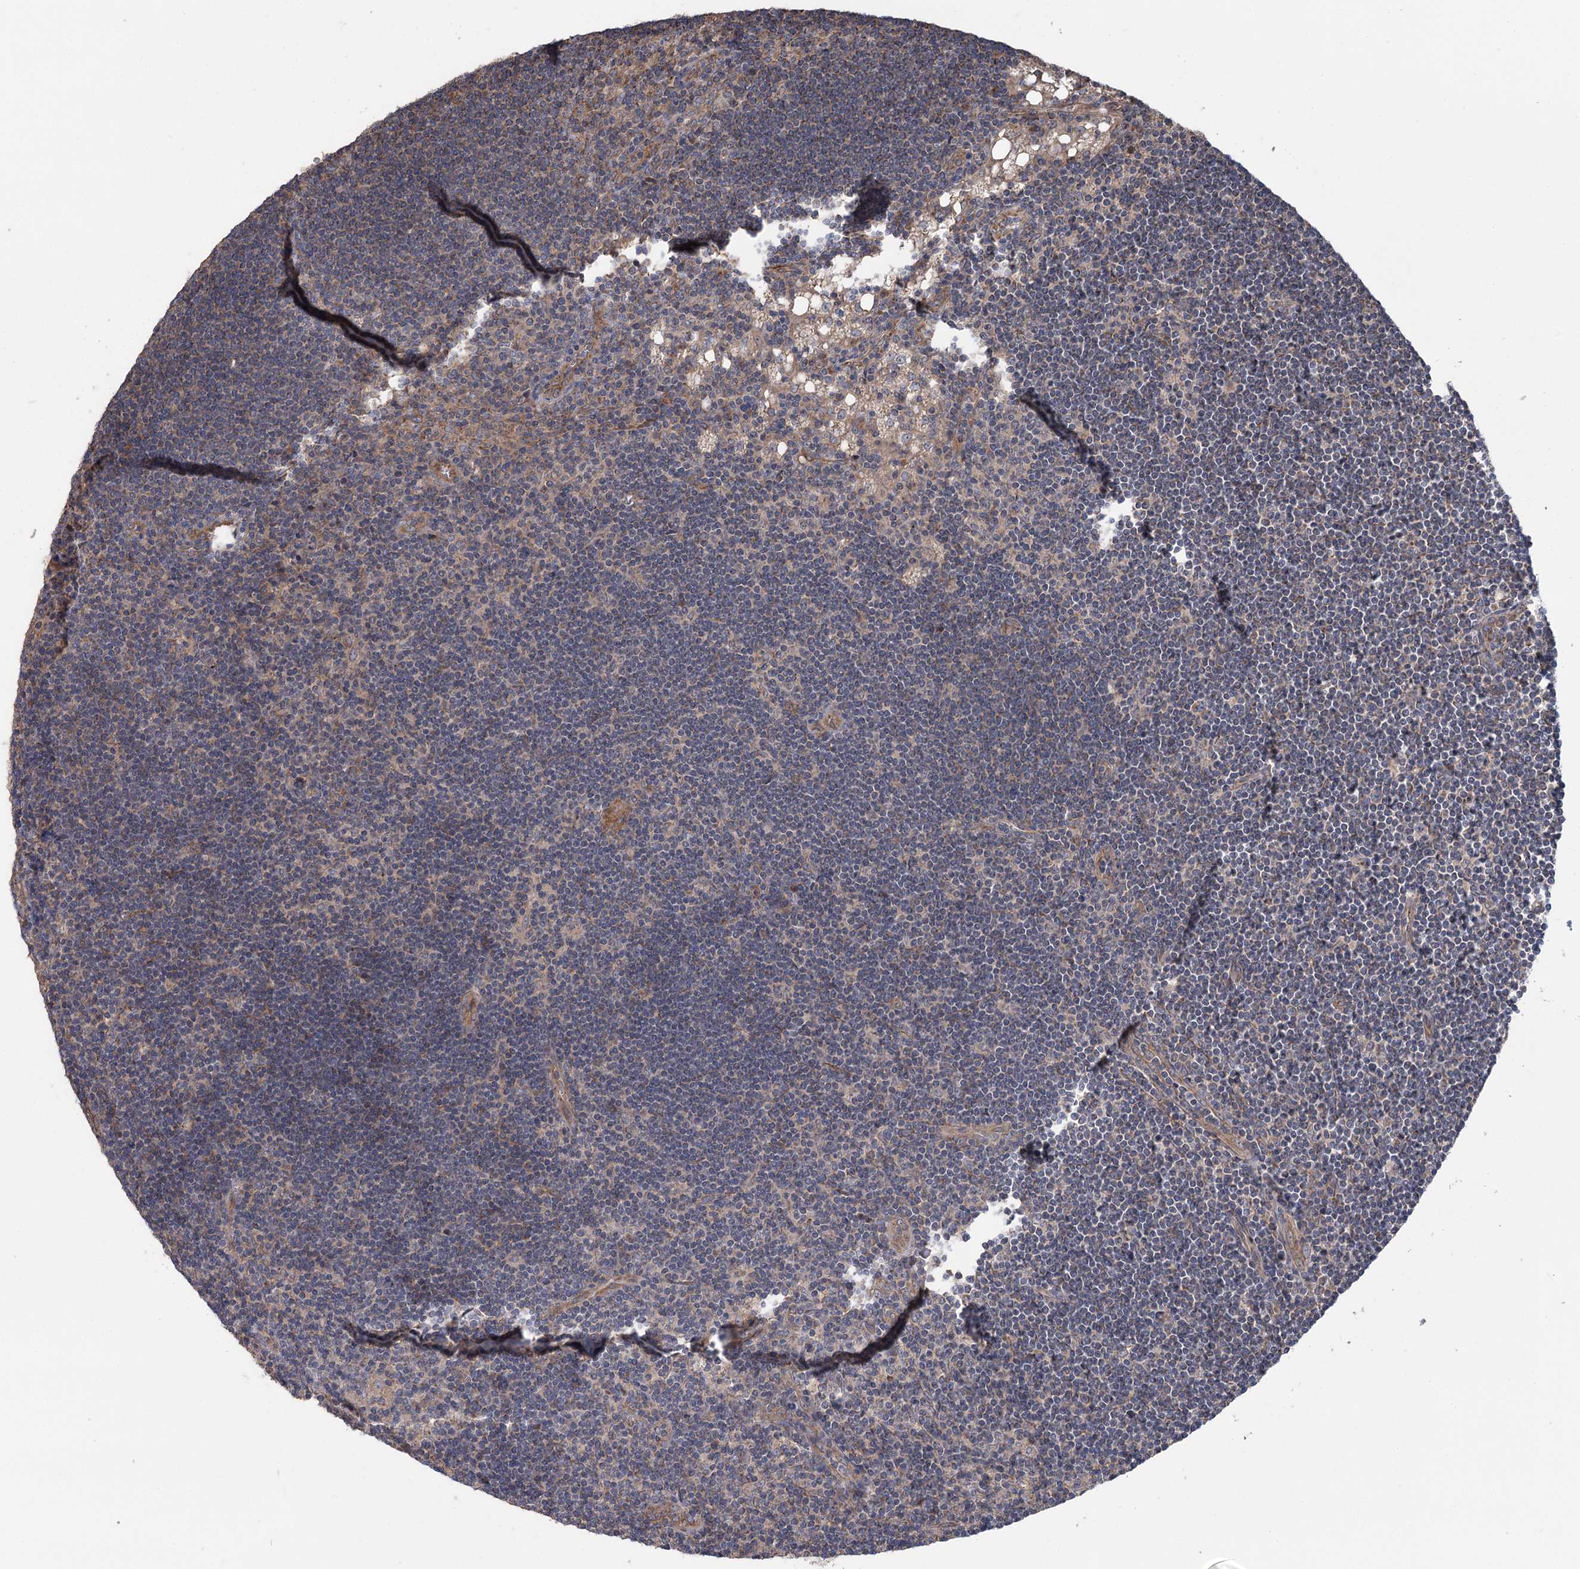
{"staining": {"intensity": "moderate", "quantity": ">75%", "location": "cytoplasmic/membranous"}, "tissue": "lymph node", "cell_type": "Germinal center cells", "image_type": "normal", "snomed": [{"axis": "morphology", "description": "Normal tissue, NOS"}, {"axis": "topography", "description": "Lymph node"}], "caption": "A brown stain highlights moderate cytoplasmic/membranous staining of a protein in germinal center cells of unremarkable human lymph node.", "gene": "RWDD4", "patient": {"sex": "male", "age": 24}}